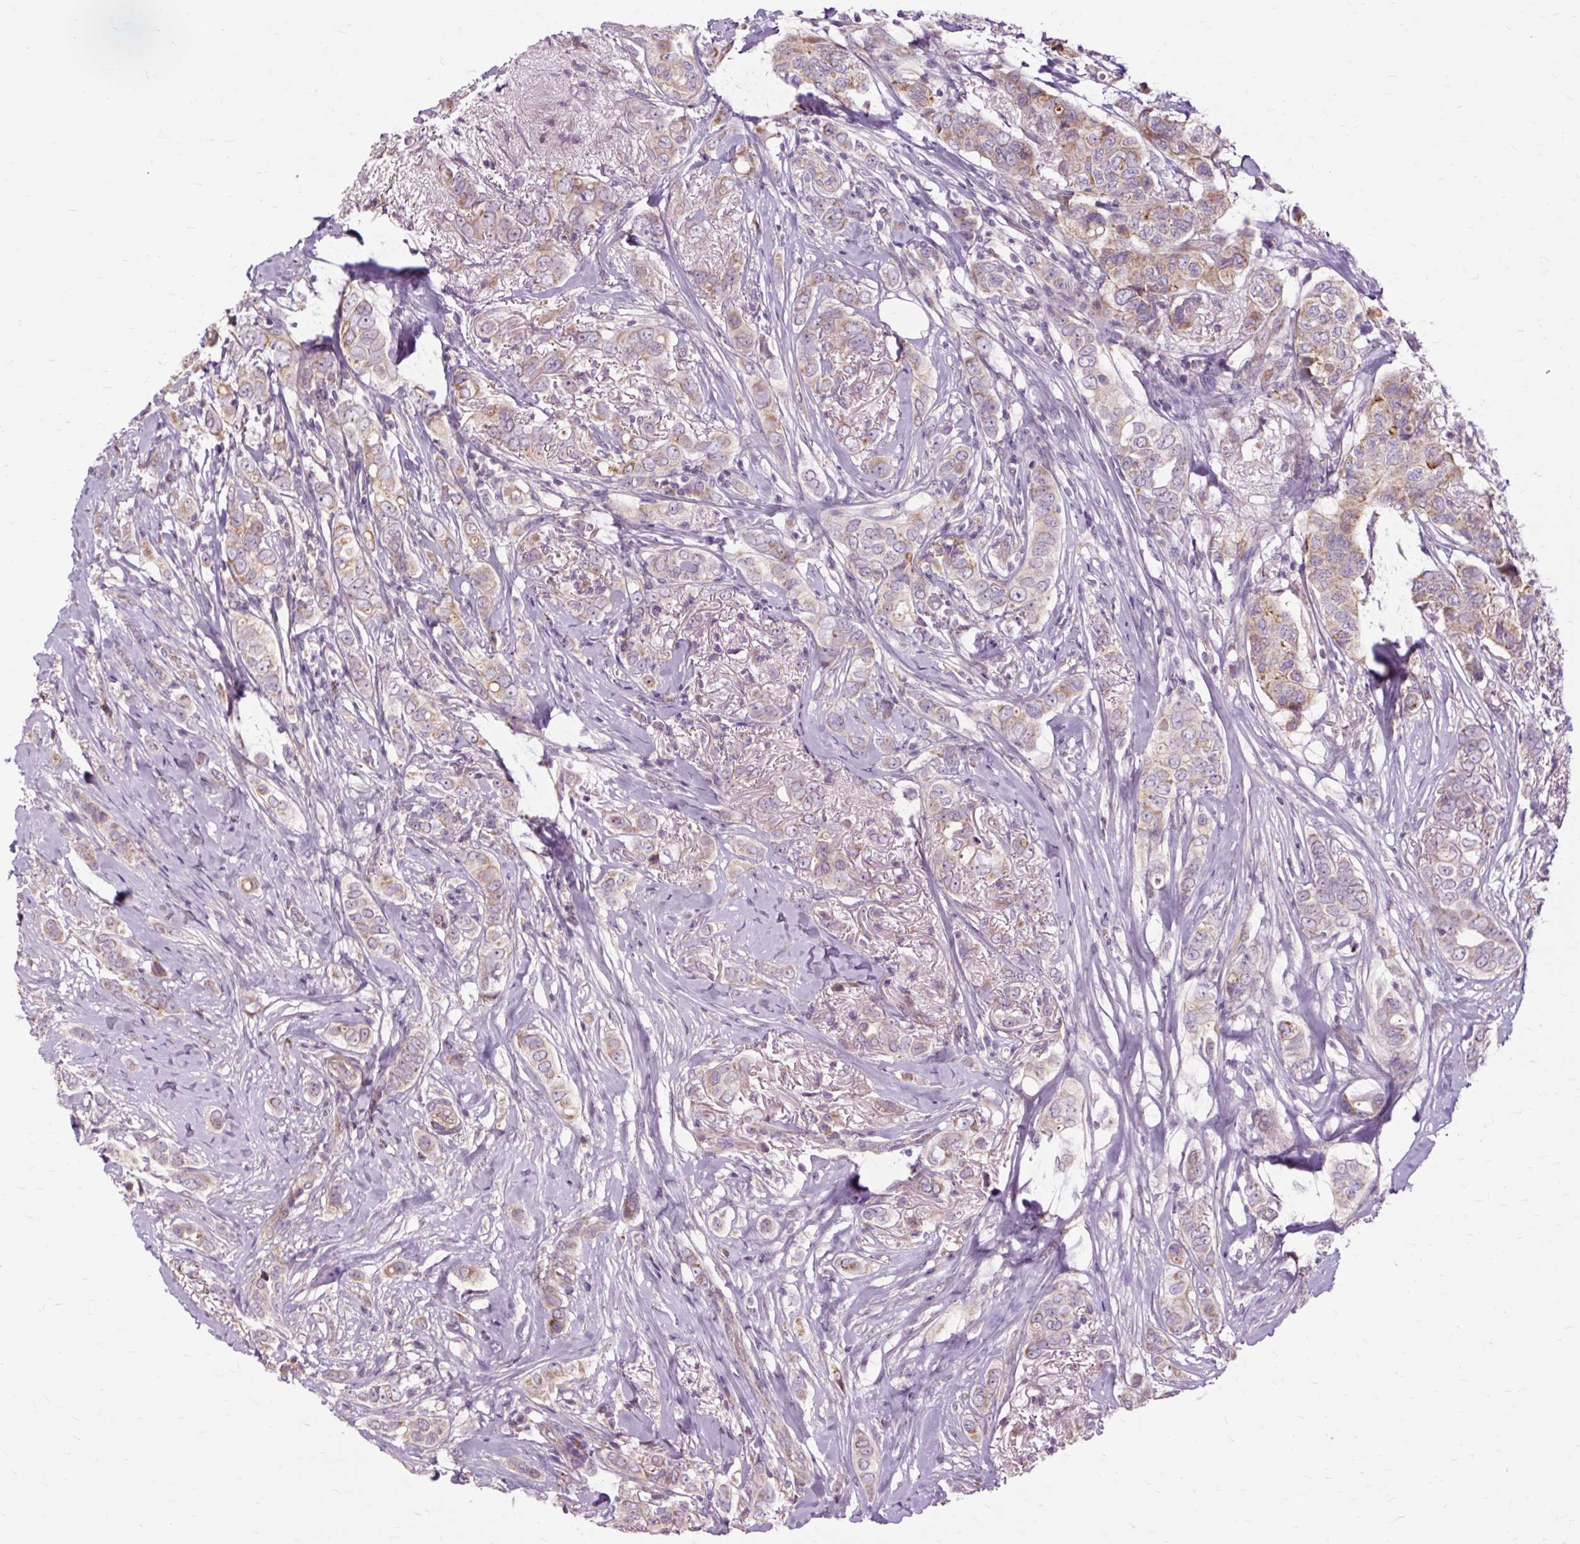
{"staining": {"intensity": "moderate", "quantity": ">75%", "location": "cytoplasmic/membranous"}, "tissue": "breast cancer", "cell_type": "Tumor cells", "image_type": "cancer", "snomed": [{"axis": "morphology", "description": "Lobular carcinoma"}, {"axis": "topography", "description": "Breast"}], "caption": "The photomicrograph demonstrates a brown stain indicating the presence of a protein in the cytoplasmic/membranous of tumor cells in breast cancer. Immunohistochemistry (ihc) stains the protein in brown and the nuclei are stained blue.", "gene": "PDZD2", "patient": {"sex": "female", "age": 51}}